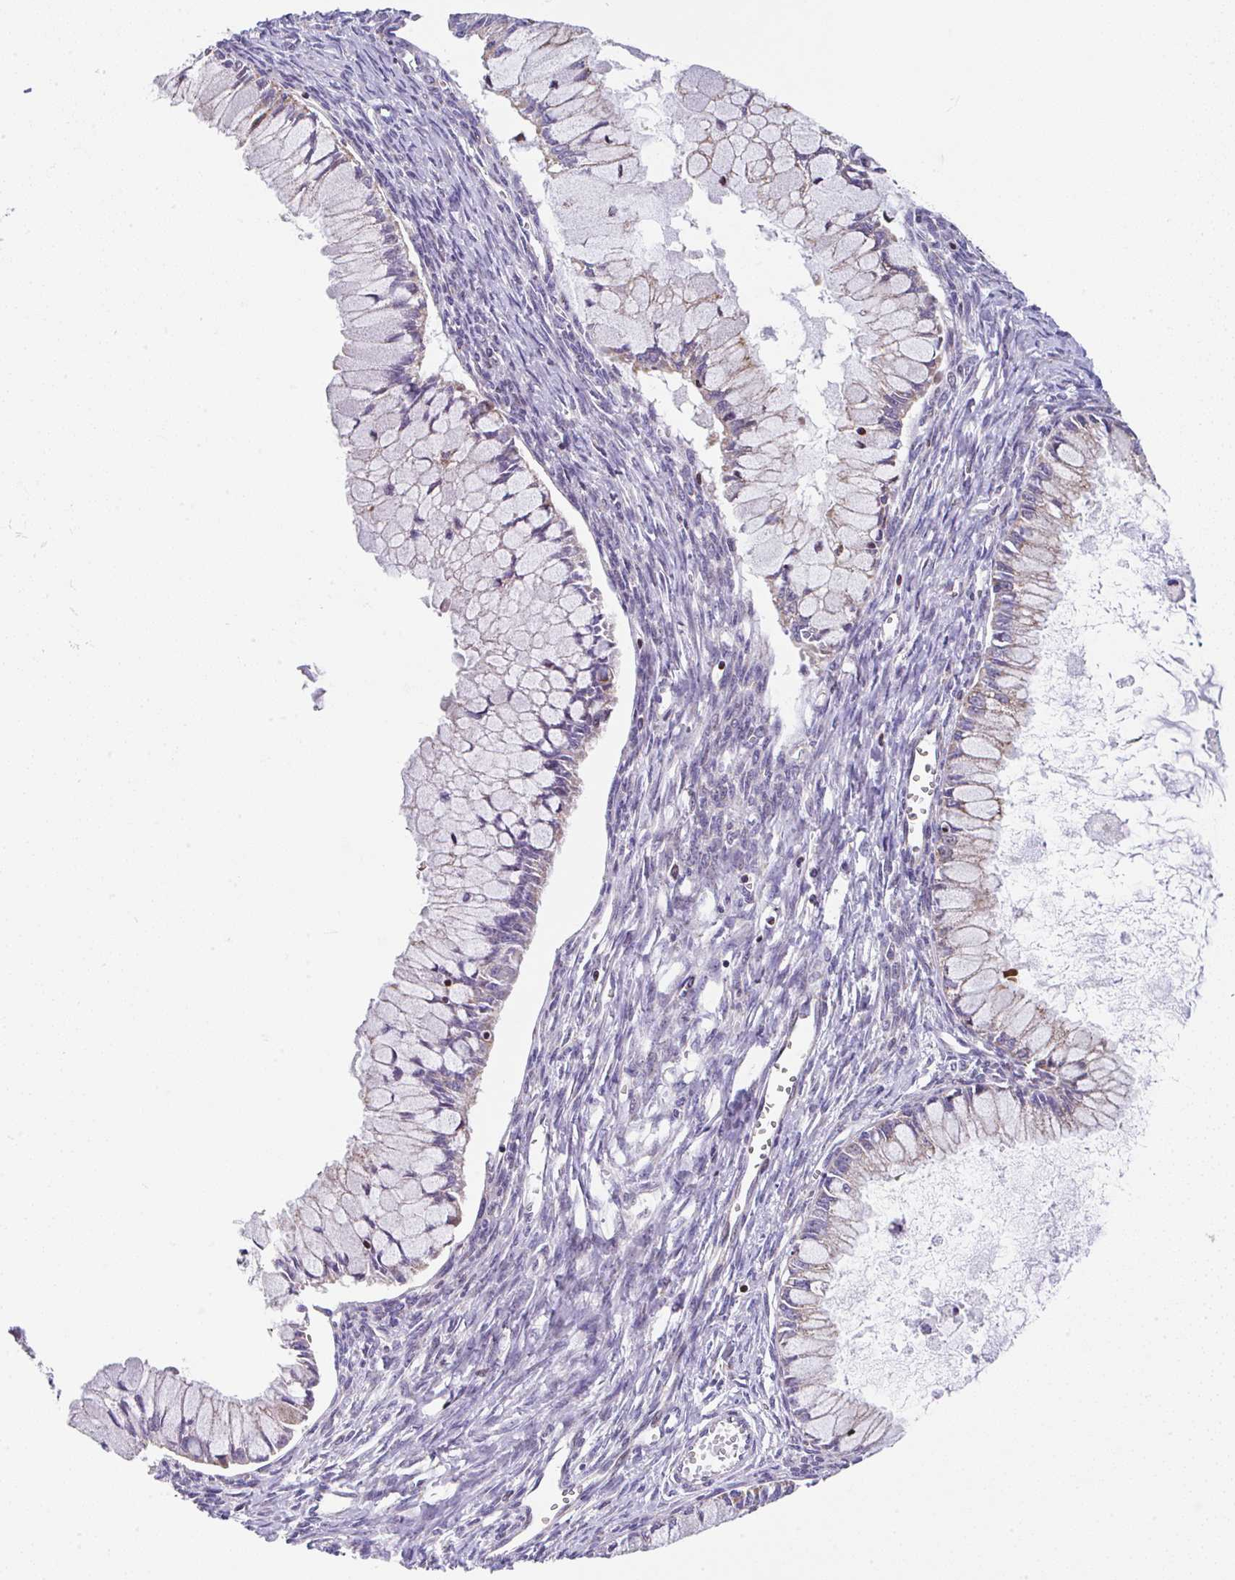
{"staining": {"intensity": "weak", "quantity": "<25%", "location": "cytoplasmic/membranous"}, "tissue": "ovarian cancer", "cell_type": "Tumor cells", "image_type": "cancer", "snomed": [{"axis": "morphology", "description": "Cystadenocarcinoma, mucinous, NOS"}, {"axis": "topography", "description": "Ovary"}], "caption": "Human ovarian cancer stained for a protein using immunohistochemistry displays no positivity in tumor cells.", "gene": "FIGNL1", "patient": {"sex": "female", "age": 34}}